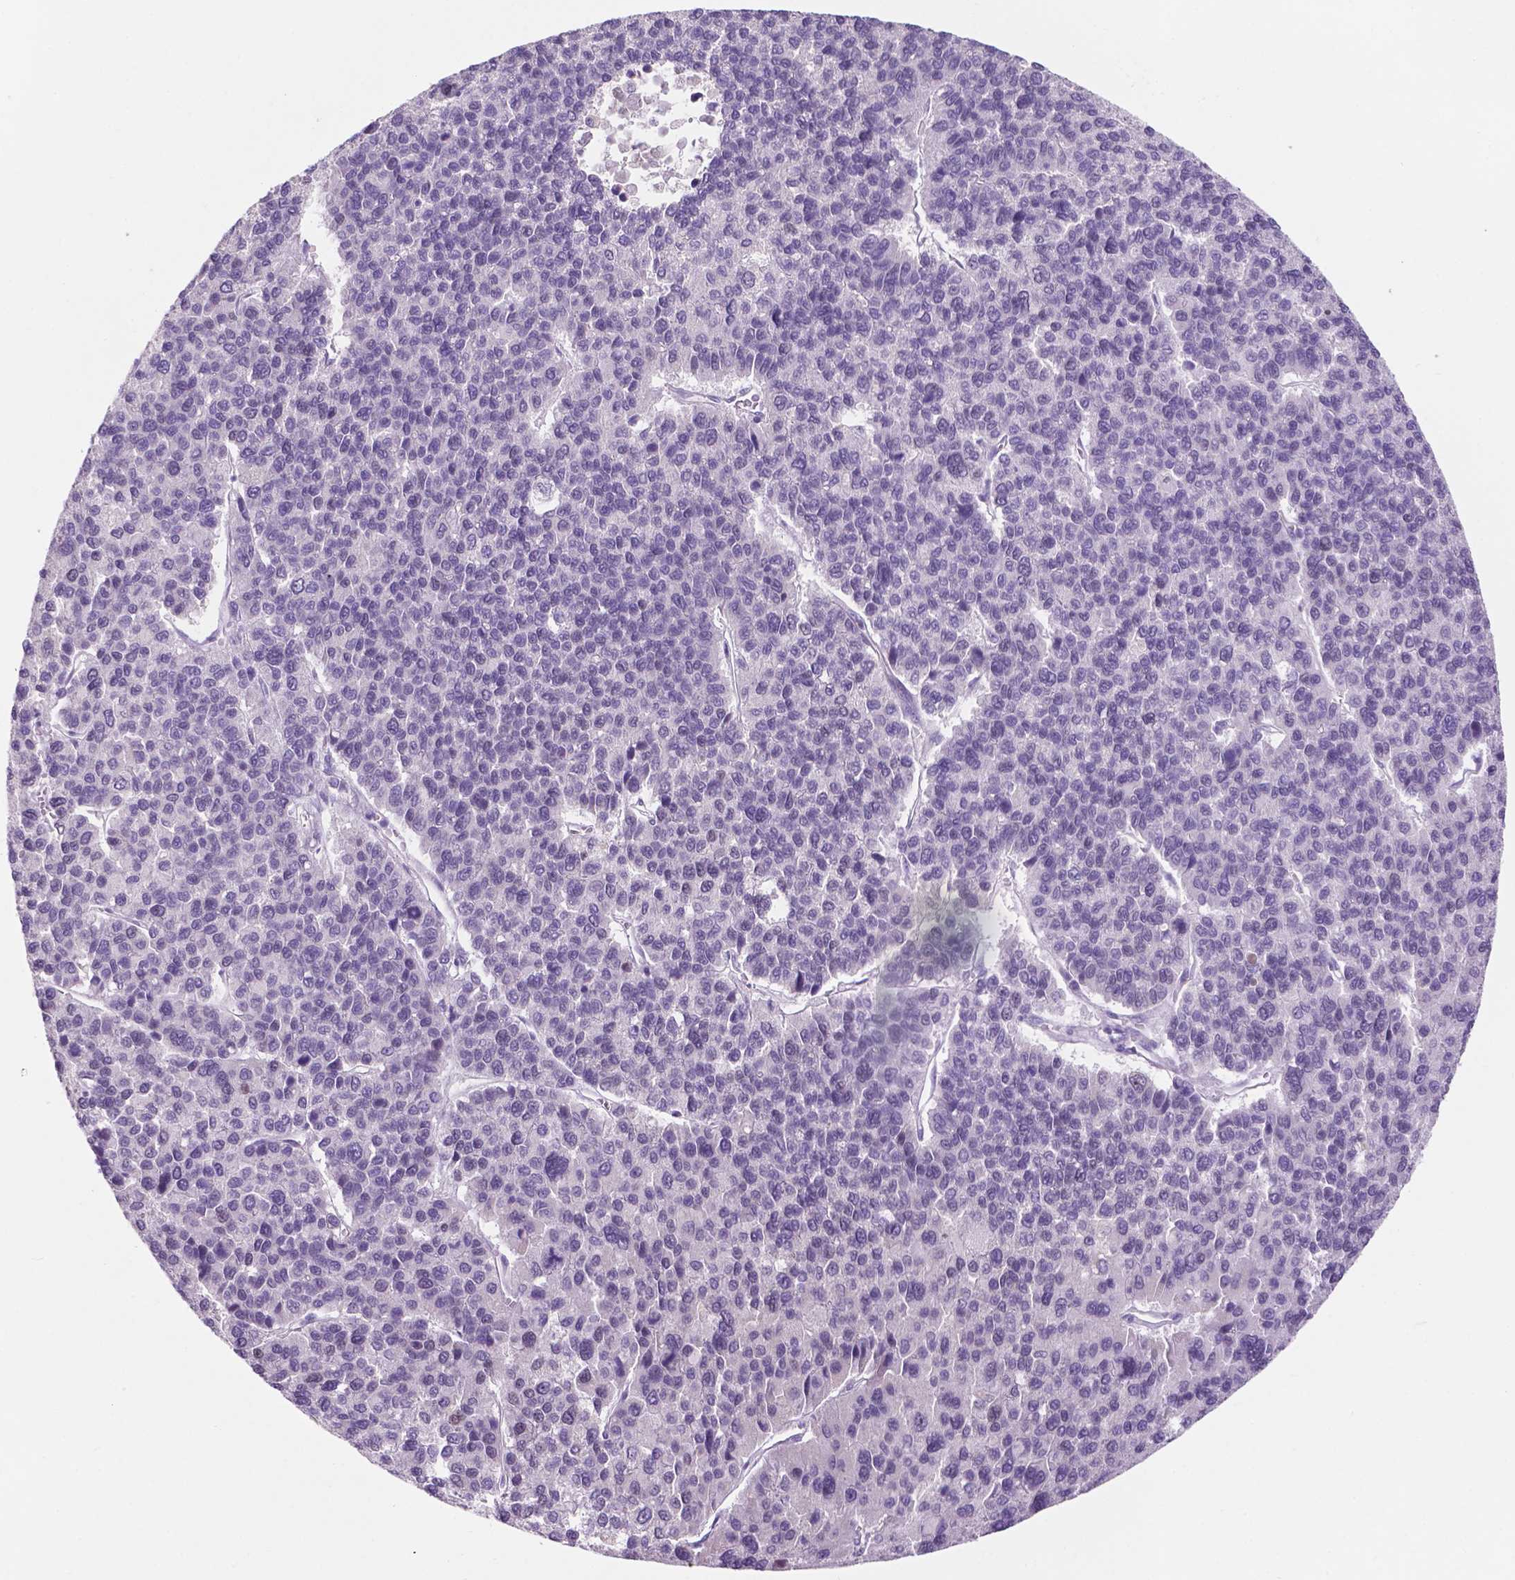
{"staining": {"intensity": "negative", "quantity": "none", "location": "none"}, "tissue": "liver cancer", "cell_type": "Tumor cells", "image_type": "cancer", "snomed": [{"axis": "morphology", "description": "Carcinoma, Hepatocellular, NOS"}, {"axis": "topography", "description": "Liver"}], "caption": "Protein analysis of liver cancer exhibits no significant positivity in tumor cells.", "gene": "FAM50B", "patient": {"sex": "female", "age": 41}}